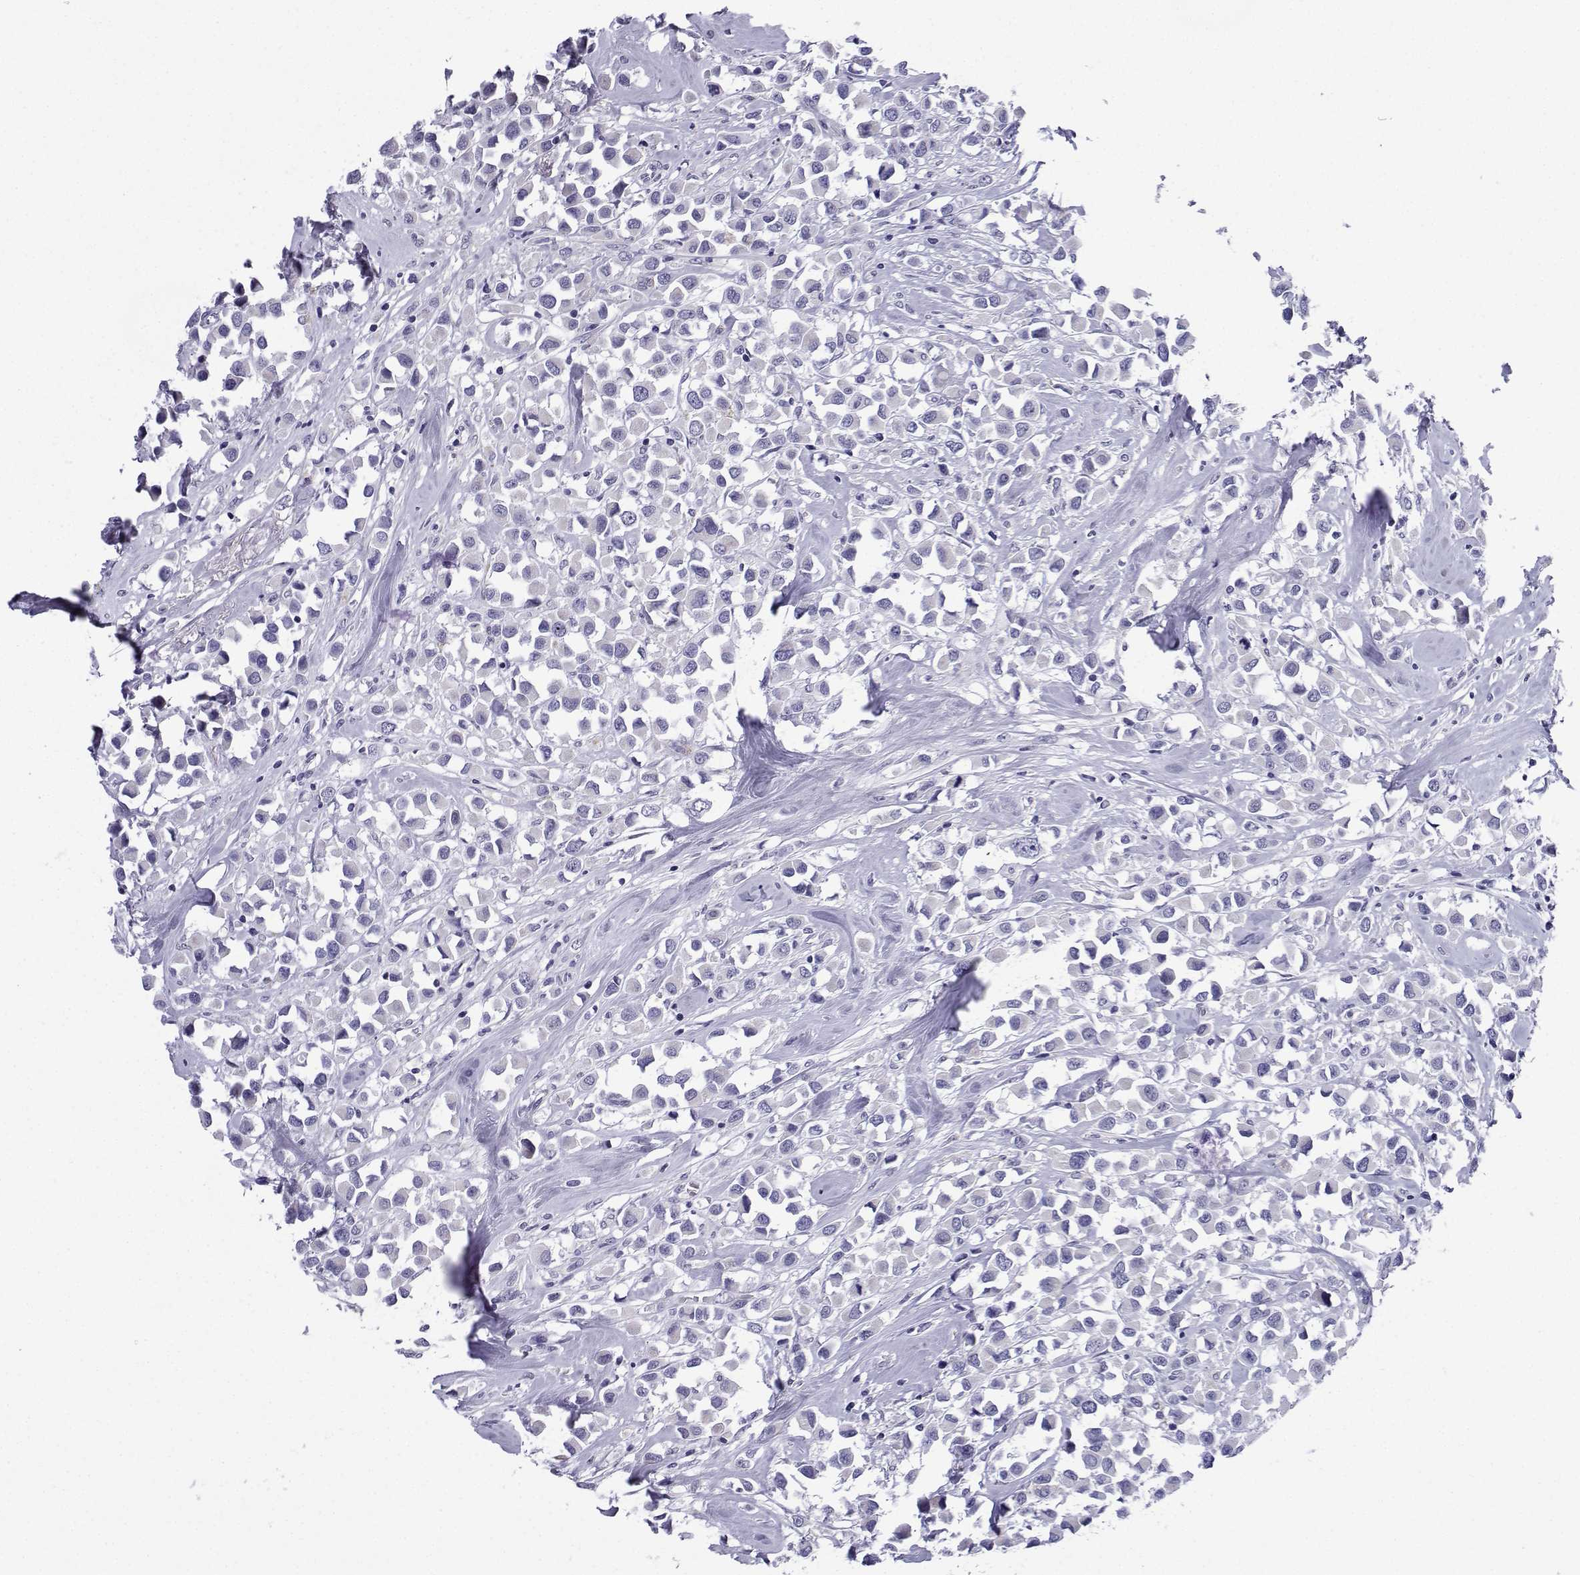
{"staining": {"intensity": "negative", "quantity": "none", "location": "none"}, "tissue": "breast cancer", "cell_type": "Tumor cells", "image_type": "cancer", "snomed": [{"axis": "morphology", "description": "Duct carcinoma"}, {"axis": "topography", "description": "Breast"}], "caption": "This is a image of IHC staining of infiltrating ductal carcinoma (breast), which shows no staining in tumor cells. (Brightfield microscopy of DAB immunohistochemistry at high magnification).", "gene": "ACRBP", "patient": {"sex": "female", "age": 61}}